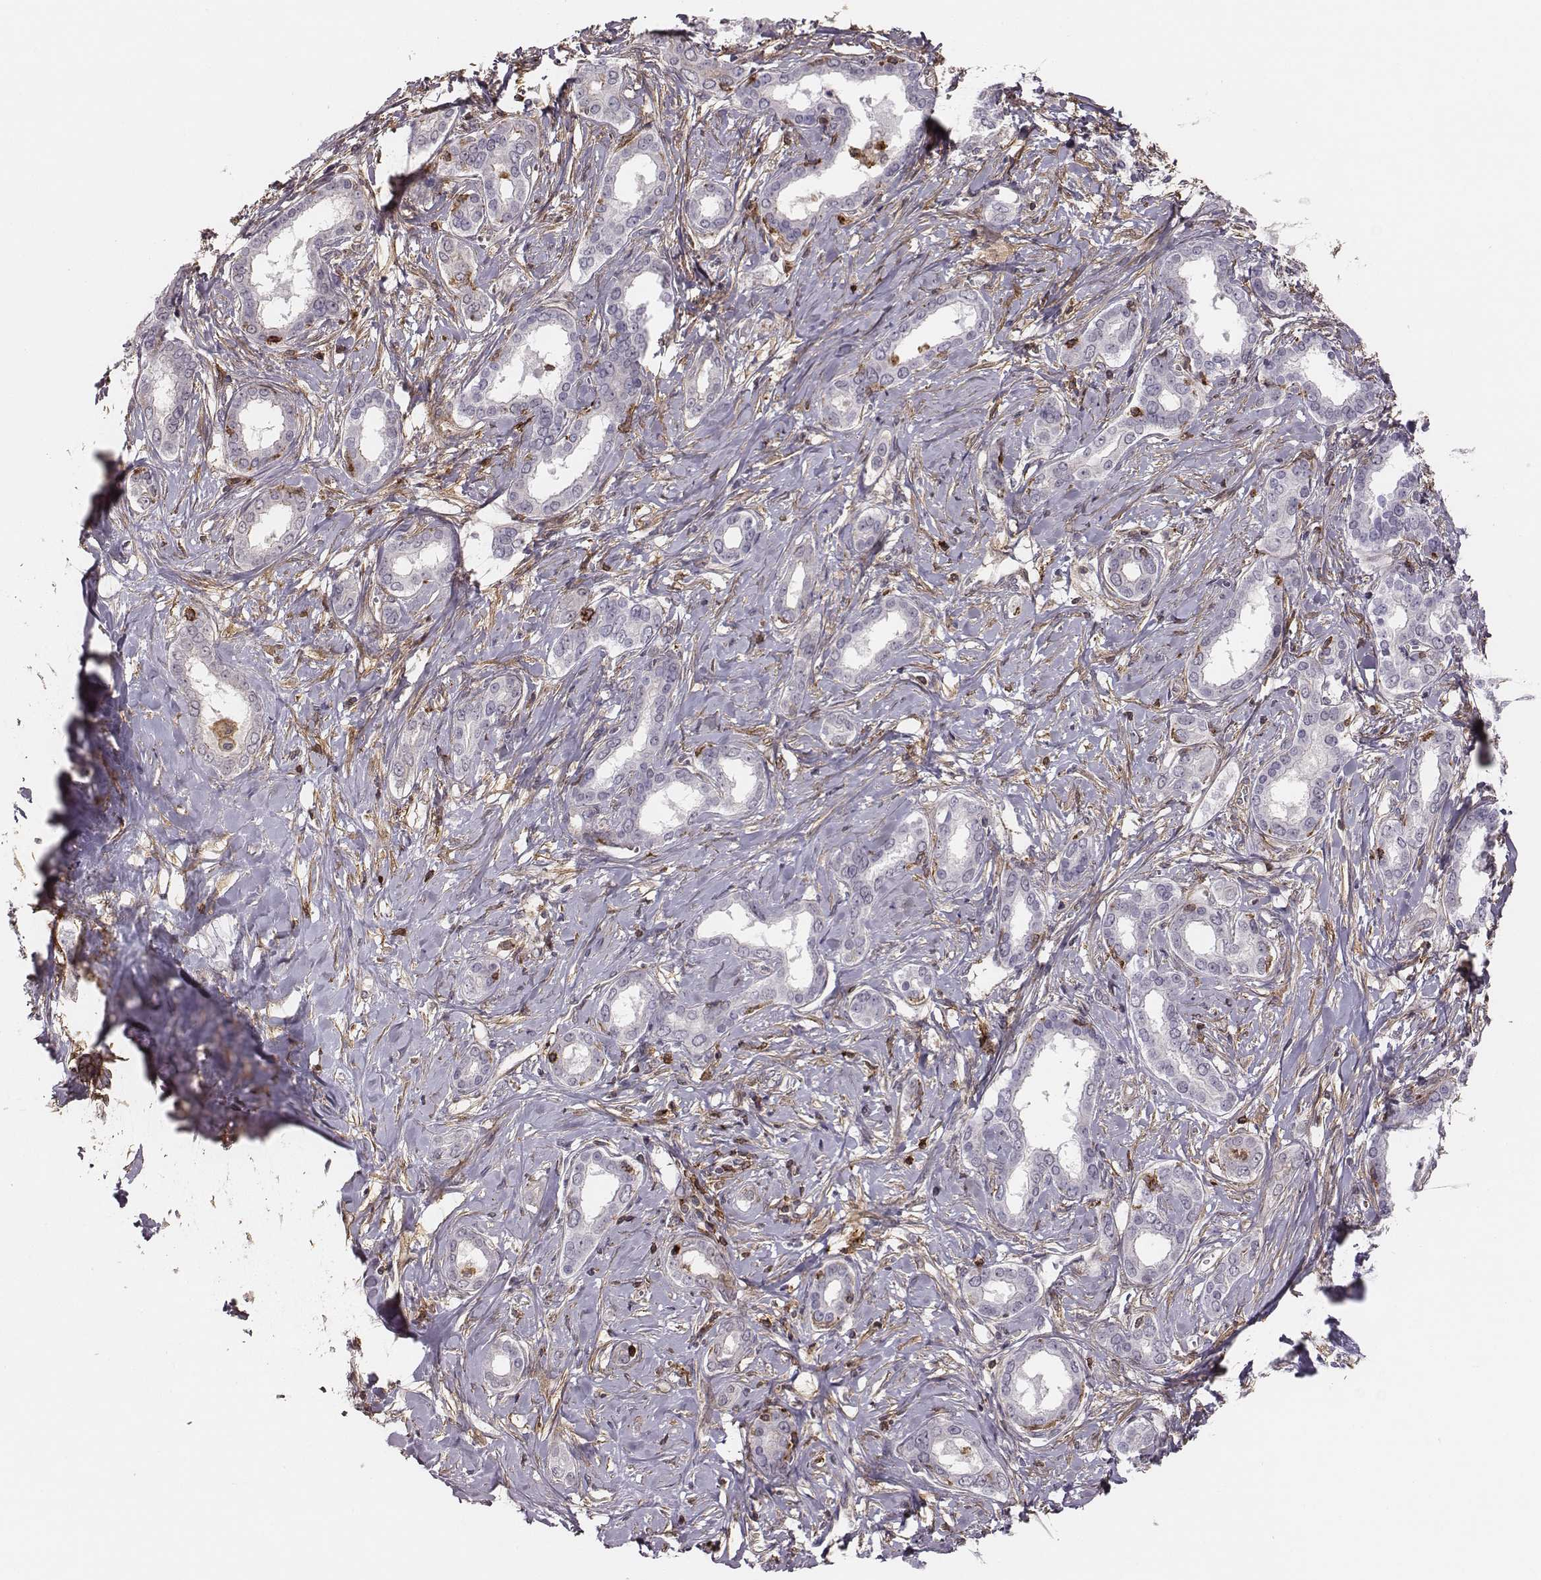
{"staining": {"intensity": "negative", "quantity": "none", "location": "none"}, "tissue": "liver cancer", "cell_type": "Tumor cells", "image_type": "cancer", "snomed": [{"axis": "morphology", "description": "Cholangiocarcinoma"}, {"axis": "topography", "description": "Liver"}], "caption": "Liver cancer stained for a protein using immunohistochemistry exhibits no positivity tumor cells.", "gene": "ZYX", "patient": {"sex": "female", "age": 47}}